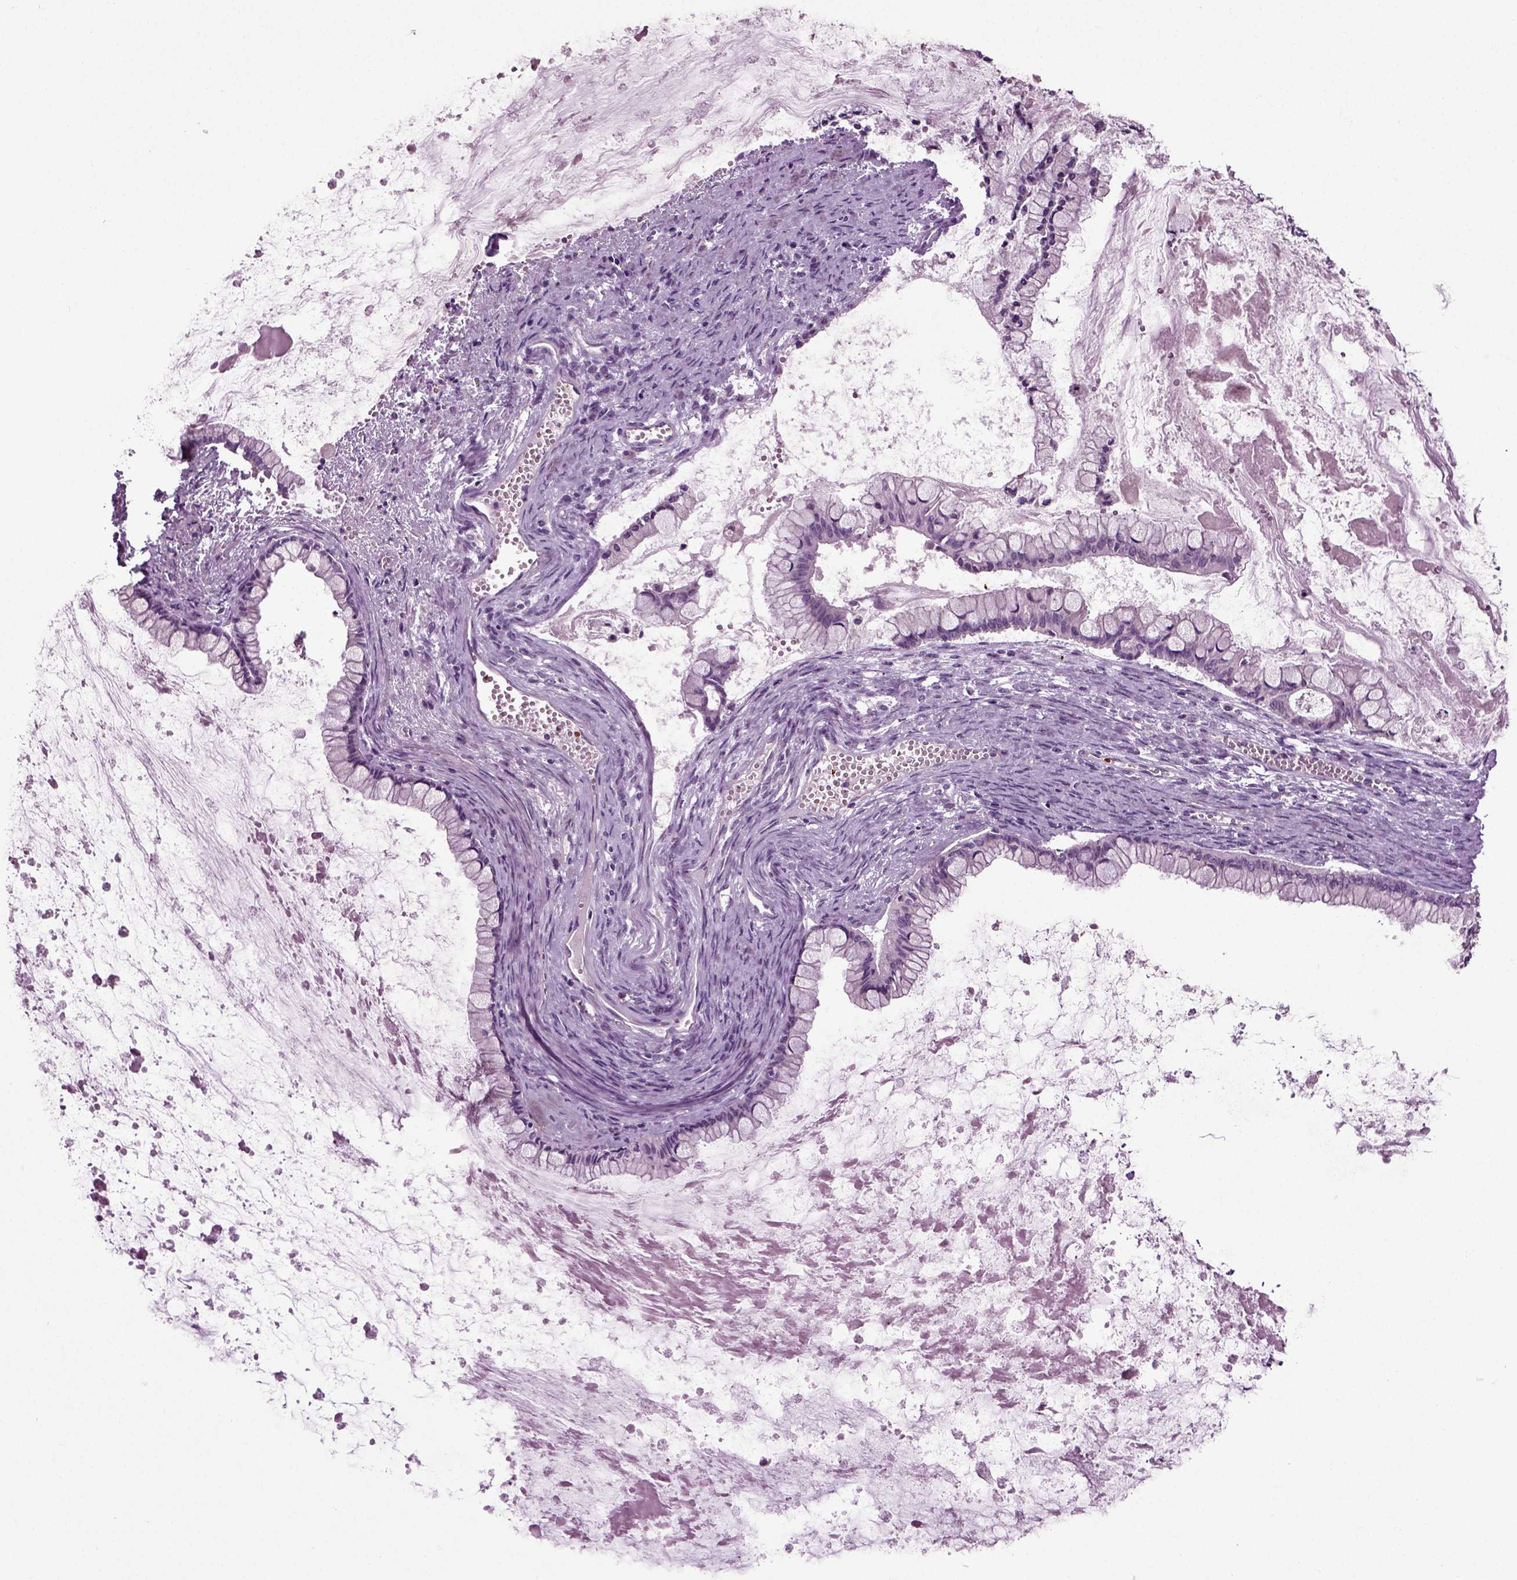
{"staining": {"intensity": "negative", "quantity": "none", "location": "none"}, "tissue": "ovarian cancer", "cell_type": "Tumor cells", "image_type": "cancer", "snomed": [{"axis": "morphology", "description": "Cystadenocarcinoma, mucinous, NOS"}, {"axis": "topography", "description": "Ovary"}], "caption": "High power microscopy image of an immunohistochemistry (IHC) image of ovarian cancer, revealing no significant positivity in tumor cells.", "gene": "SPATA17", "patient": {"sex": "female", "age": 67}}